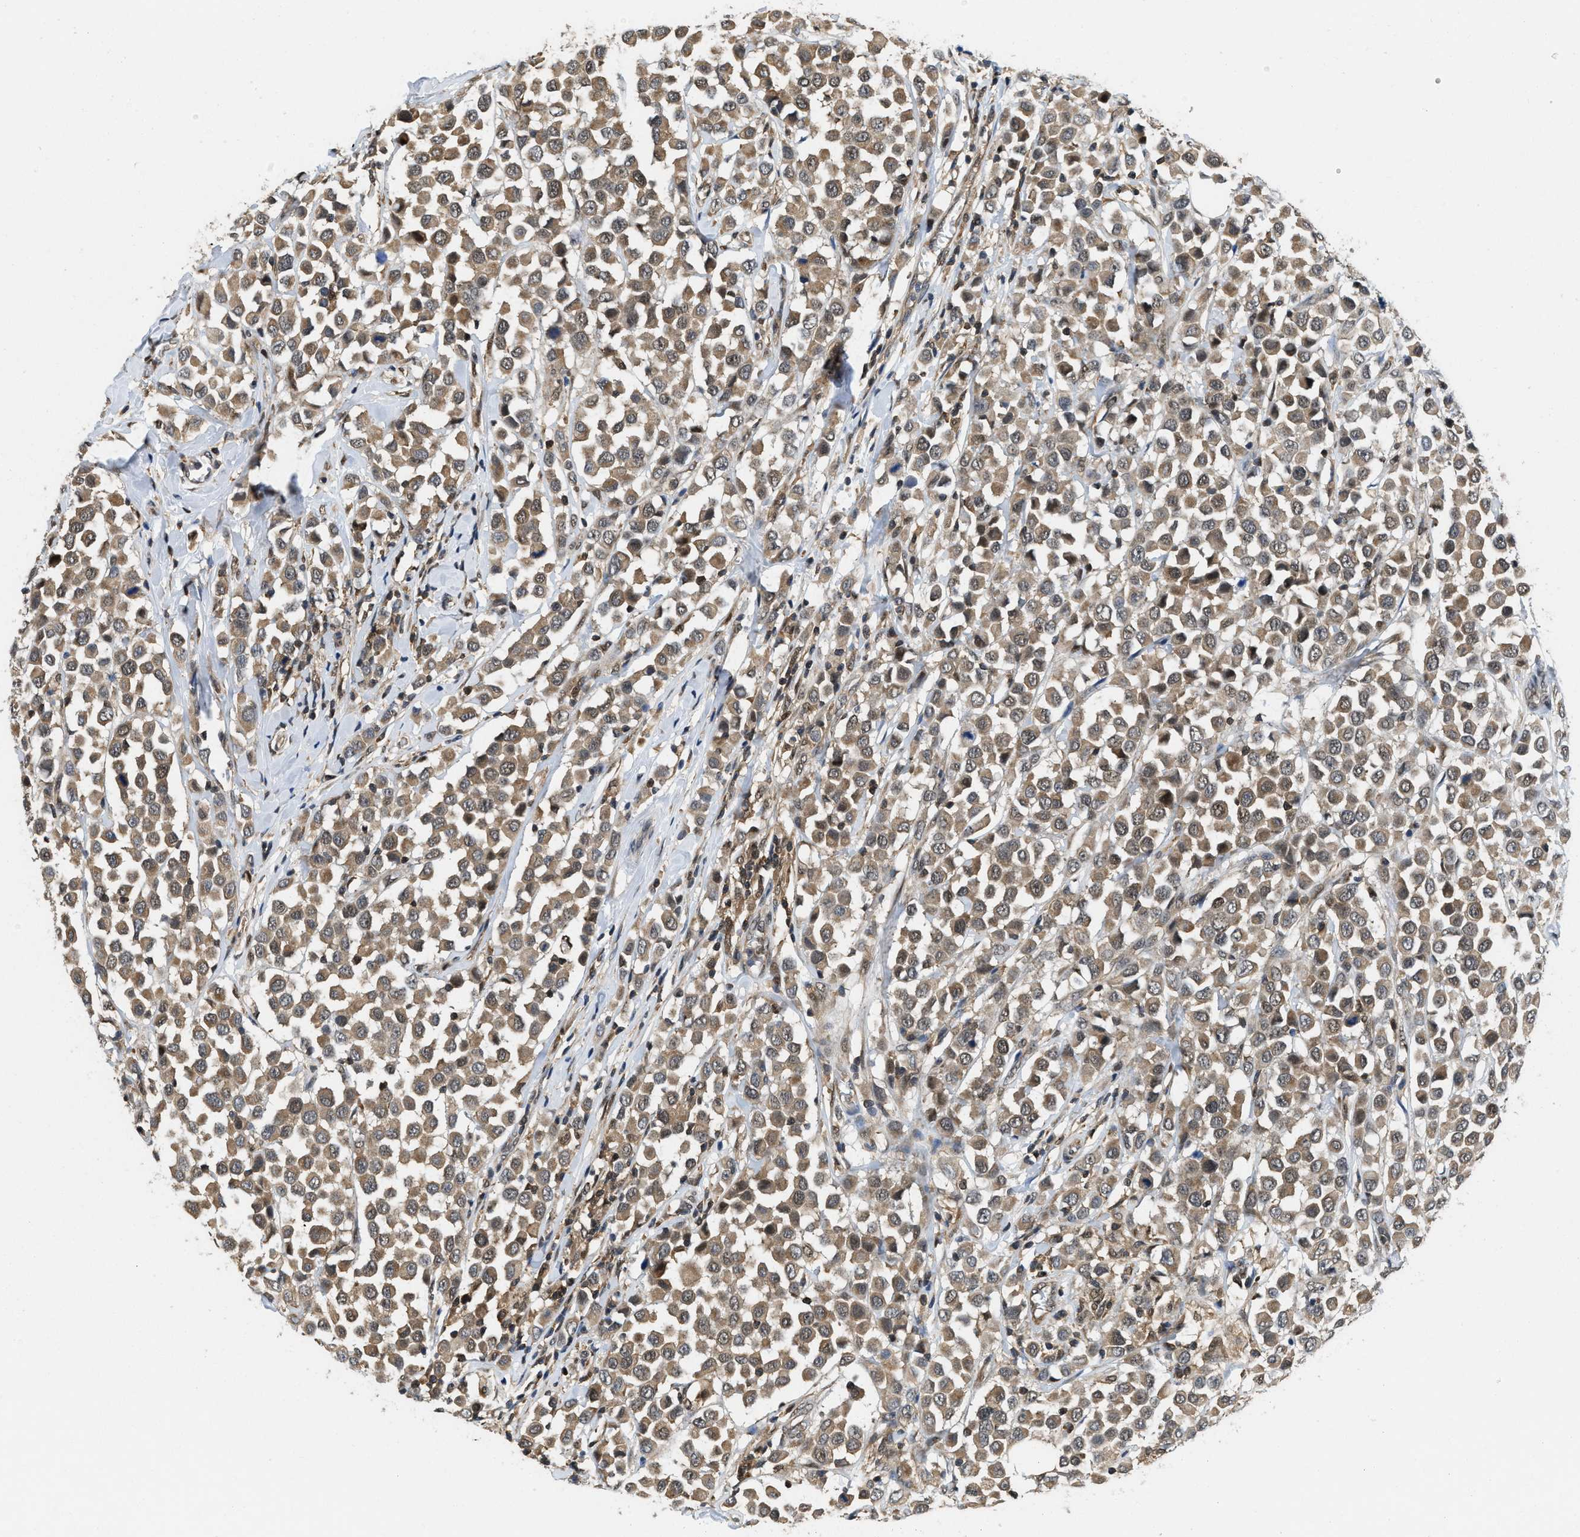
{"staining": {"intensity": "moderate", "quantity": ">75%", "location": "cytoplasmic/membranous"}, "tissue": "breast cancer", "cell_type": "Tumor cells", "image_type": "cancer", "snomed": [{"axis": "morphology", "description": "Duct carcinoma"}, {"axis": "topography", "description": "Breast"}], "caption": "The histopathology image reveals staining of breast invasive ductal carcinoma, revealing moderate cytoplasmic/membranous protein staining (brown color) within tumor cells.", "gene": "ATF7IP", "patient": {"sex": "female", "age": 61}}